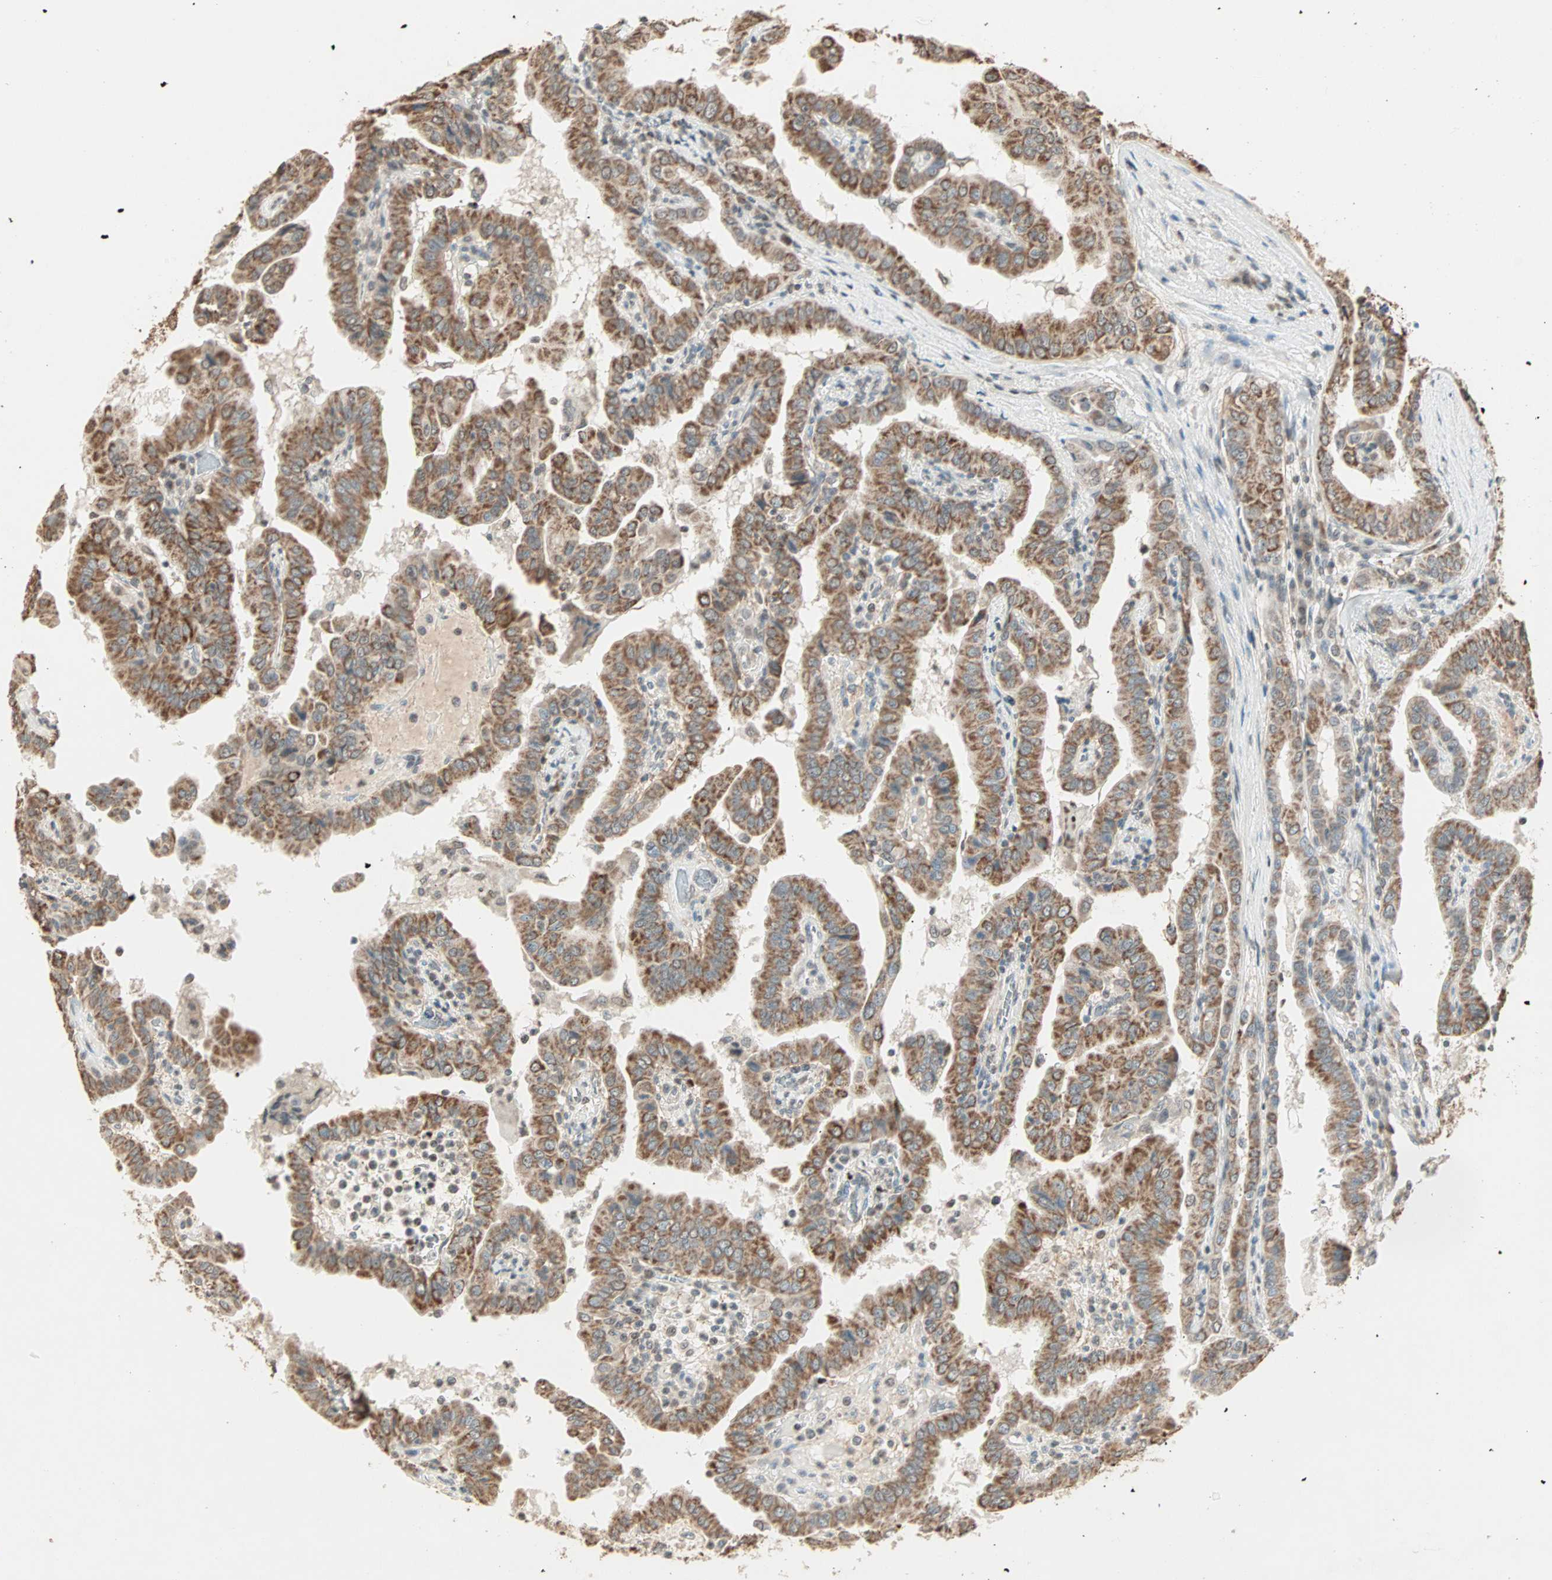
{"staining": {"intensity": "strong", "quantity": ">75%", "location": "cytoplasmic/membranous"}, "tissue": "thyroid cancer", "cell_type": "Tumor cells", "image_type": "cancer", "snomed": [{"axis": "morphology", "description": "Papillary adenocarcinoma, NOS"}, {"axis": "topography", "description": "Thyroid gland"}], "caption": "Protein analysis of thyroid cancer tissue exhibits strong cytoplasmic/membranous expression in about >75% of tumor cells. (DAB (3,3'-diaminobenzidine) IHC with brightfield microscopy, high magnification).", "gene": "PRELID1", "patient": {"sex": "male", "age": 33}}